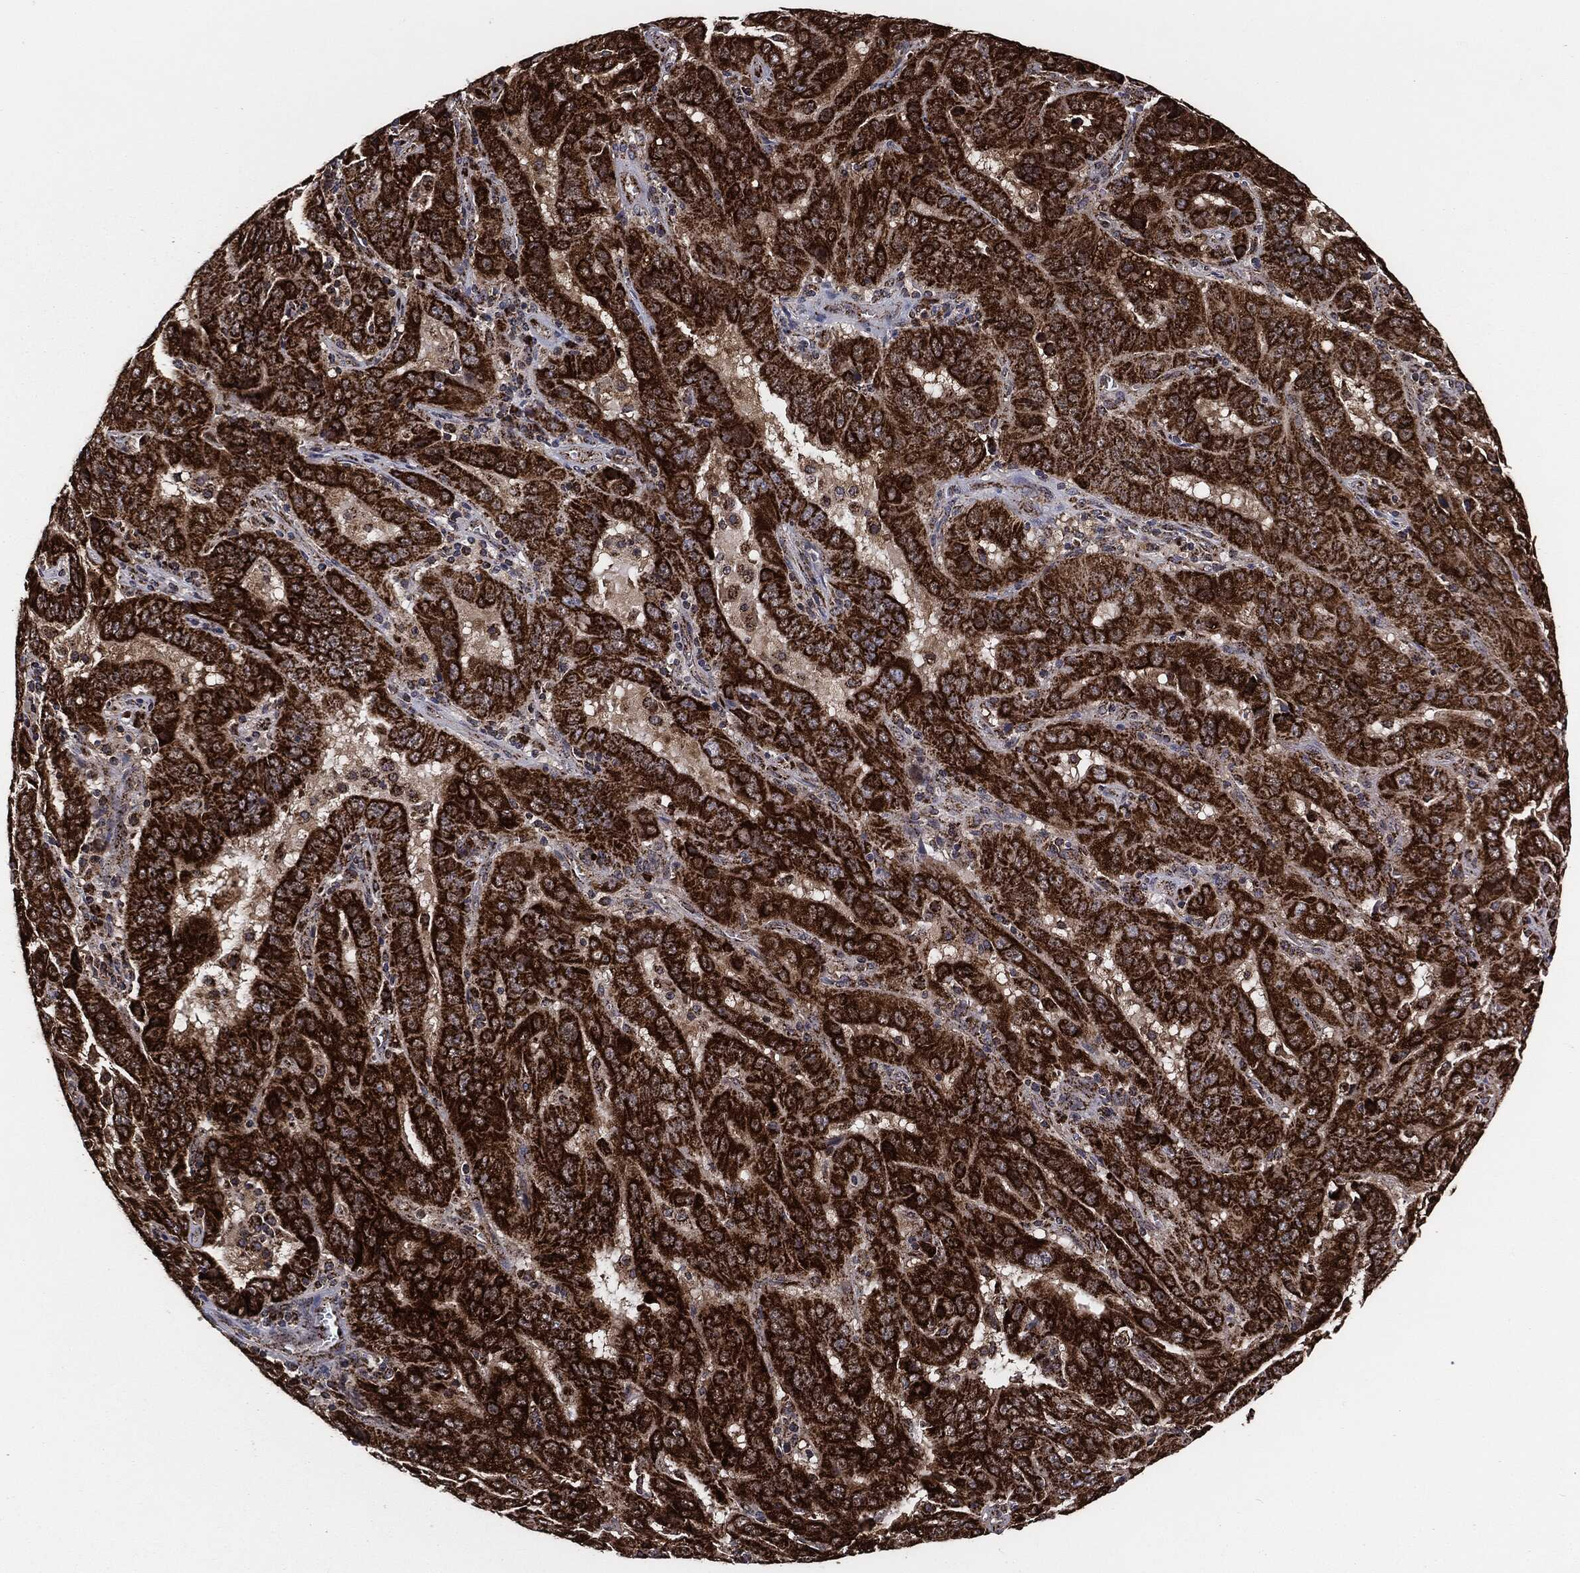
{"staining": {"intensity": "strong", "quantity": ">75%", "location": "cytoplasmic/membranous"}, "tissue": "pancreatic cancer", "cell_type": "Tumor cells", "image_type": "cancer", "snomed": [{"axis": "morphology", "description": "Adenocarcinoma, NOS"}, {"axis": "topography", "description": "Pancreas"}], "caption": "DAB (3,3'-diaminobenzidine) immunohistochemical staining of pancreatic cancer exhibits strong cytoplasmic/membranous protein staining in approximately >75% of tumor cells.", "gene": "FH", "patient": {"sex": "male", "age": 63}}